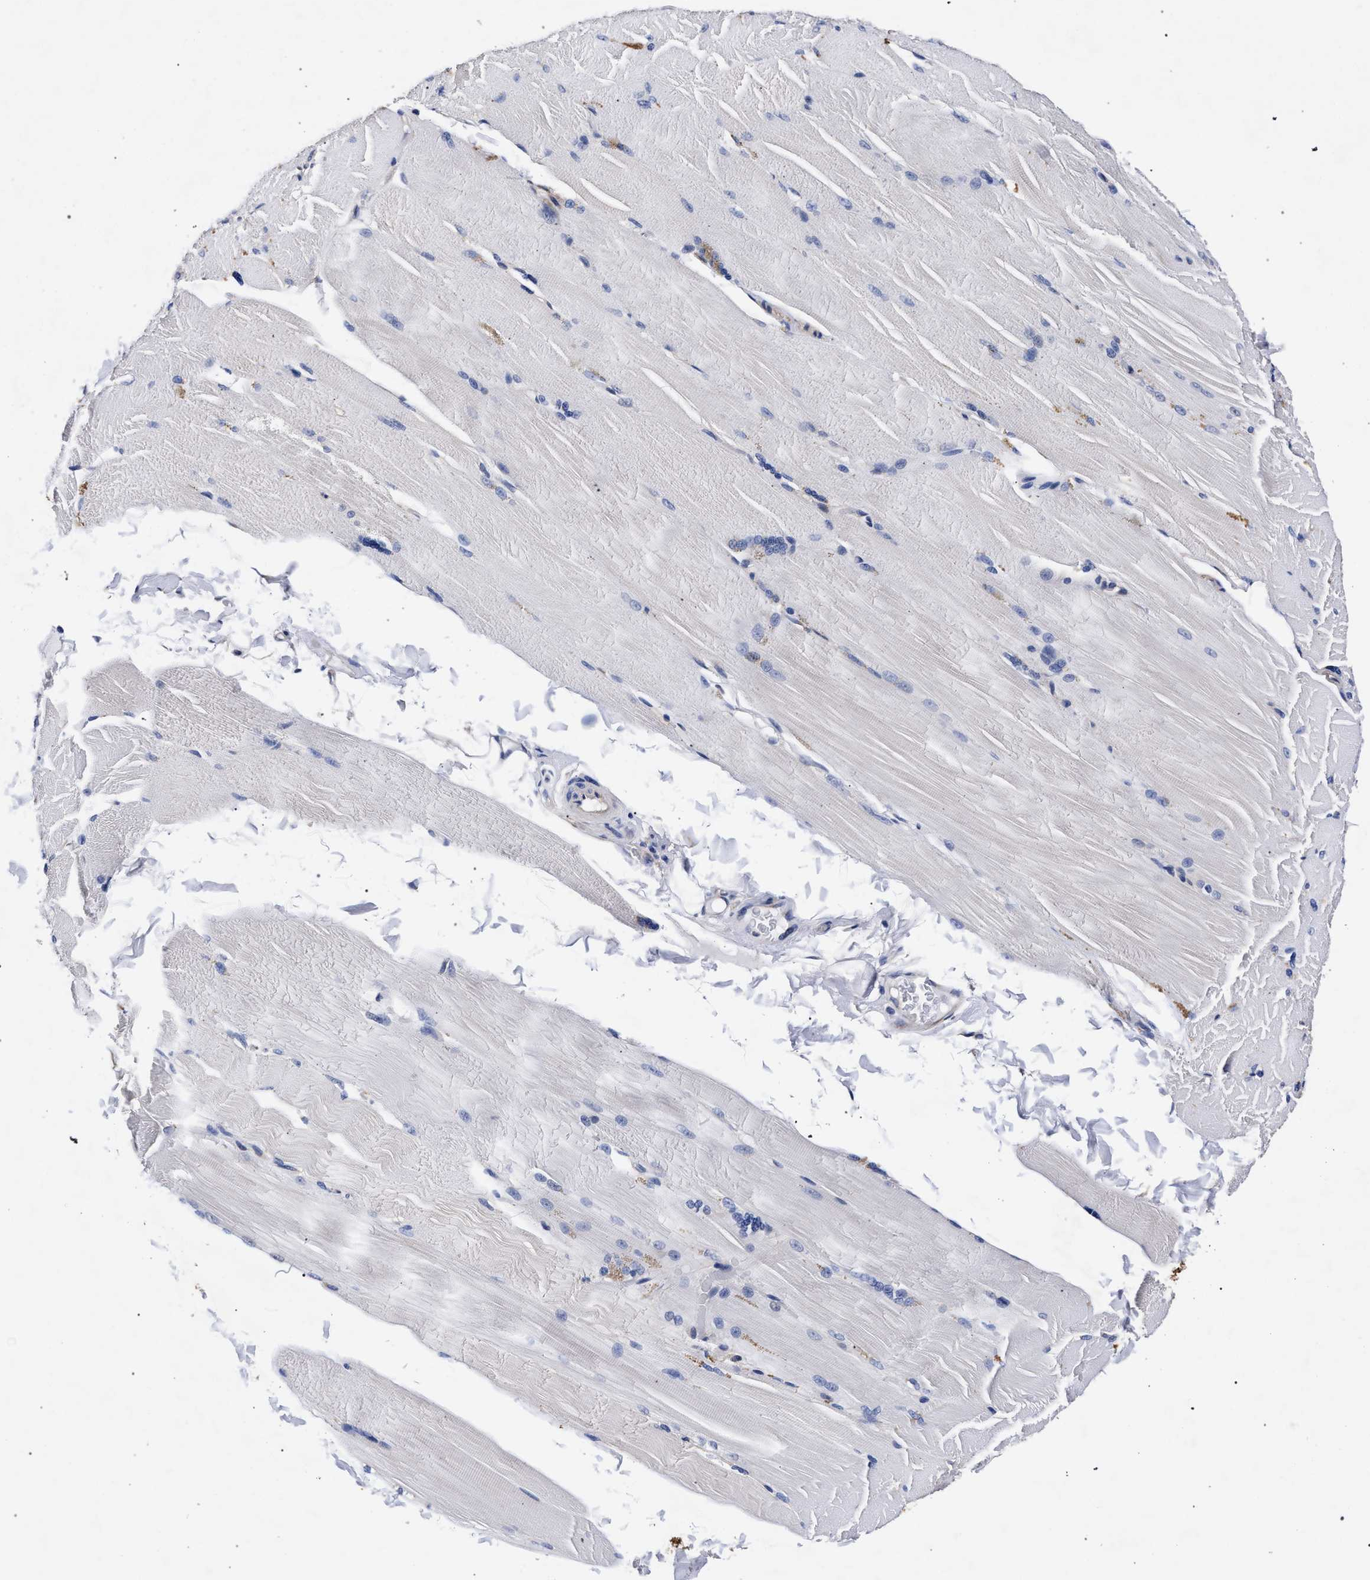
{"staining": {"intensity": "negative", "quantity": "none", "location": "none"}, "tissue": "skeletal muscle", "cell_type": "Myocytes", "image_type": "normal", "snomed": [{"axis": "morphology", "description": "Normal tissue, NOS"}, {"axis": "topography", "description": "Skin"}, {"axis": "topography", "description": "Skeletal muscle"}], "caption": "An immunohistochemistry micrograph of unremarkable skeletal muscle is shown. There is no staining in myocytes of skeletal muscle.", "gene": "CFAP95", "patient": {"sex": "male", "age": 83}}